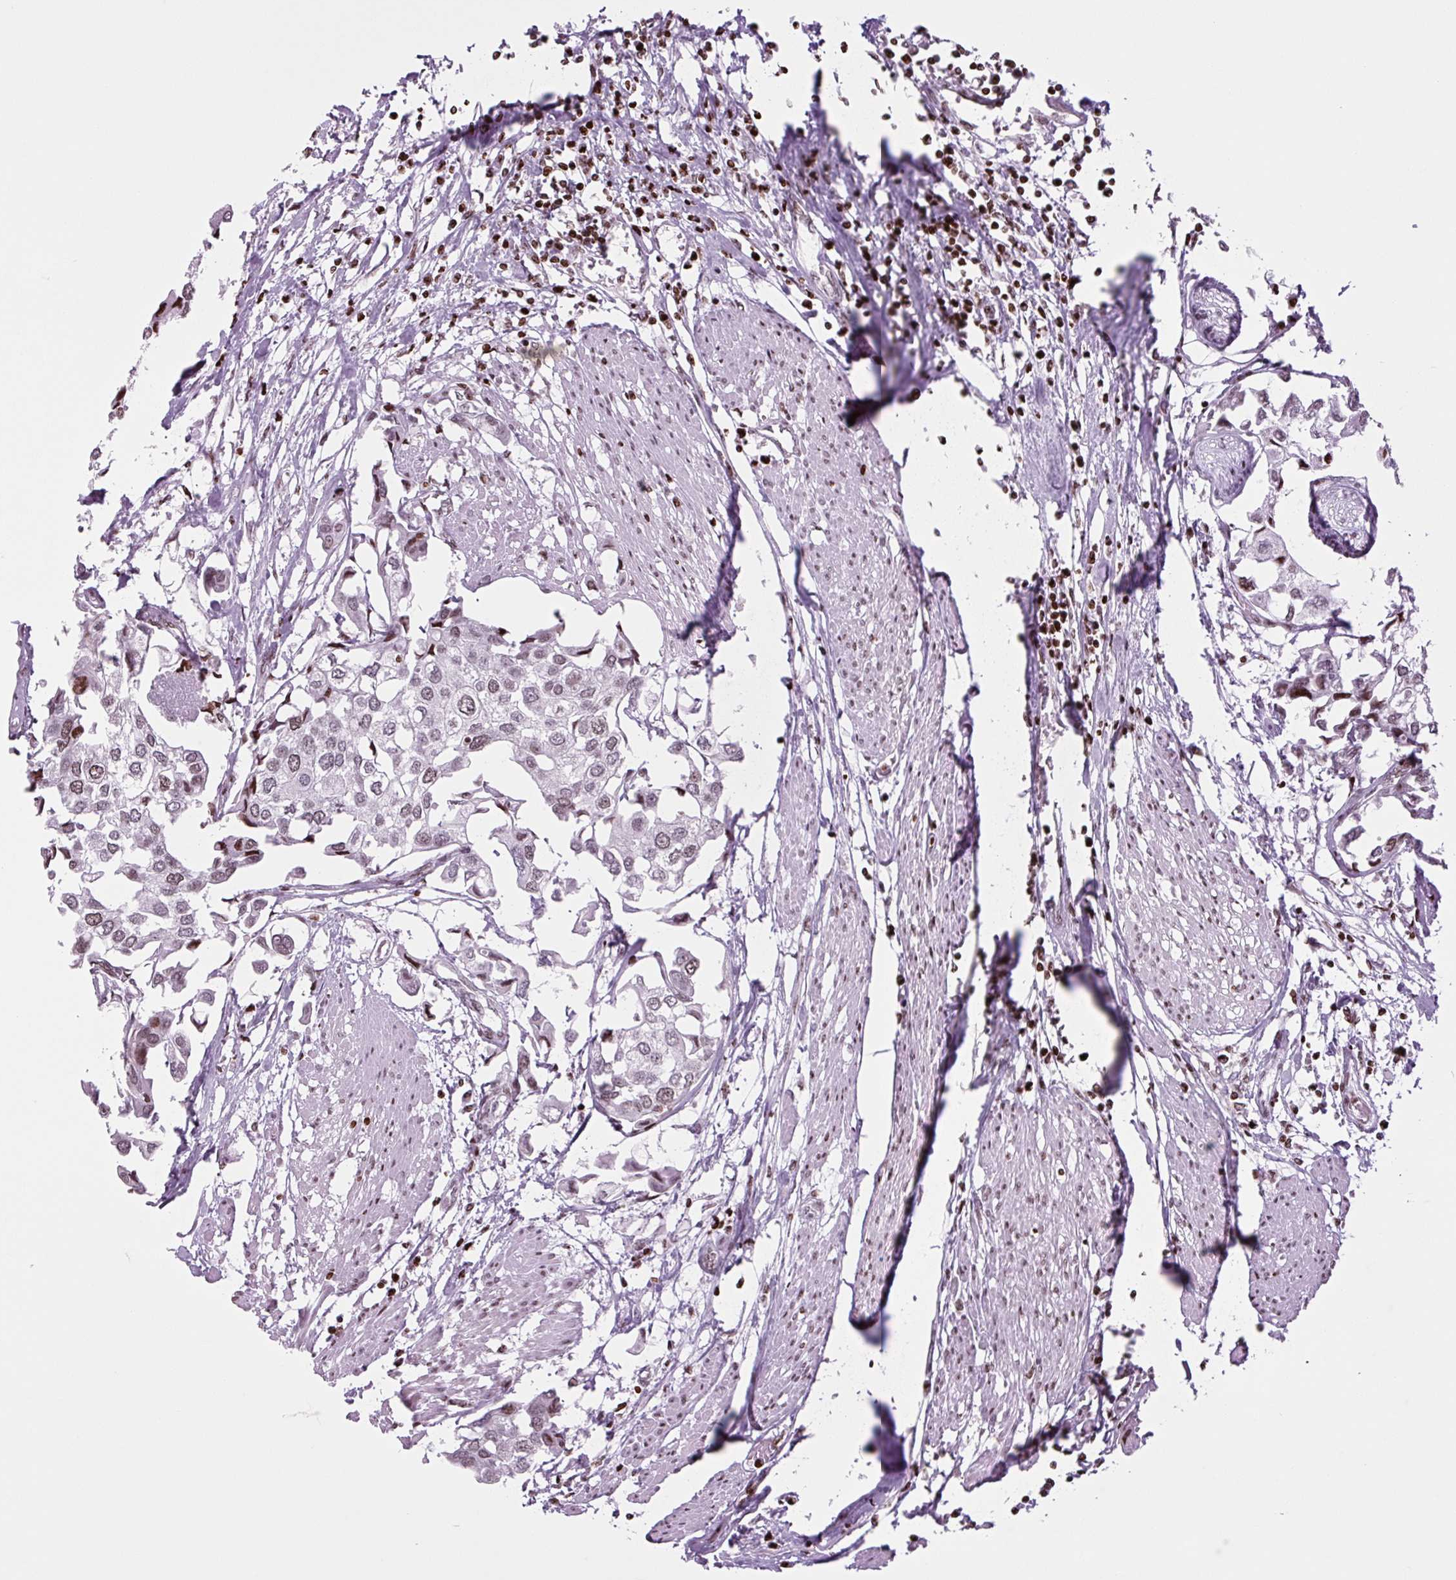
{"staining": {"intensity": "moderate", "quantity": "25%-75%", "location": "nuclear"}, "tissue": "urothelial cancer", "cell_type": "Tumor cells", "image_type": "cancer", "snomed": [{"axis": "morphology", "description": "Urothelial carcinoma, High grade"}, {"axis": "topography", "description": "Urinary bladder"}], "caption": "Urothelial cancer stained with a brown dye reveals moderate nuclear positive expression in approximately 25%-75% of tumor cells.", "gene": "H1-3", "patient": {"sex": "male", "age": 64}}